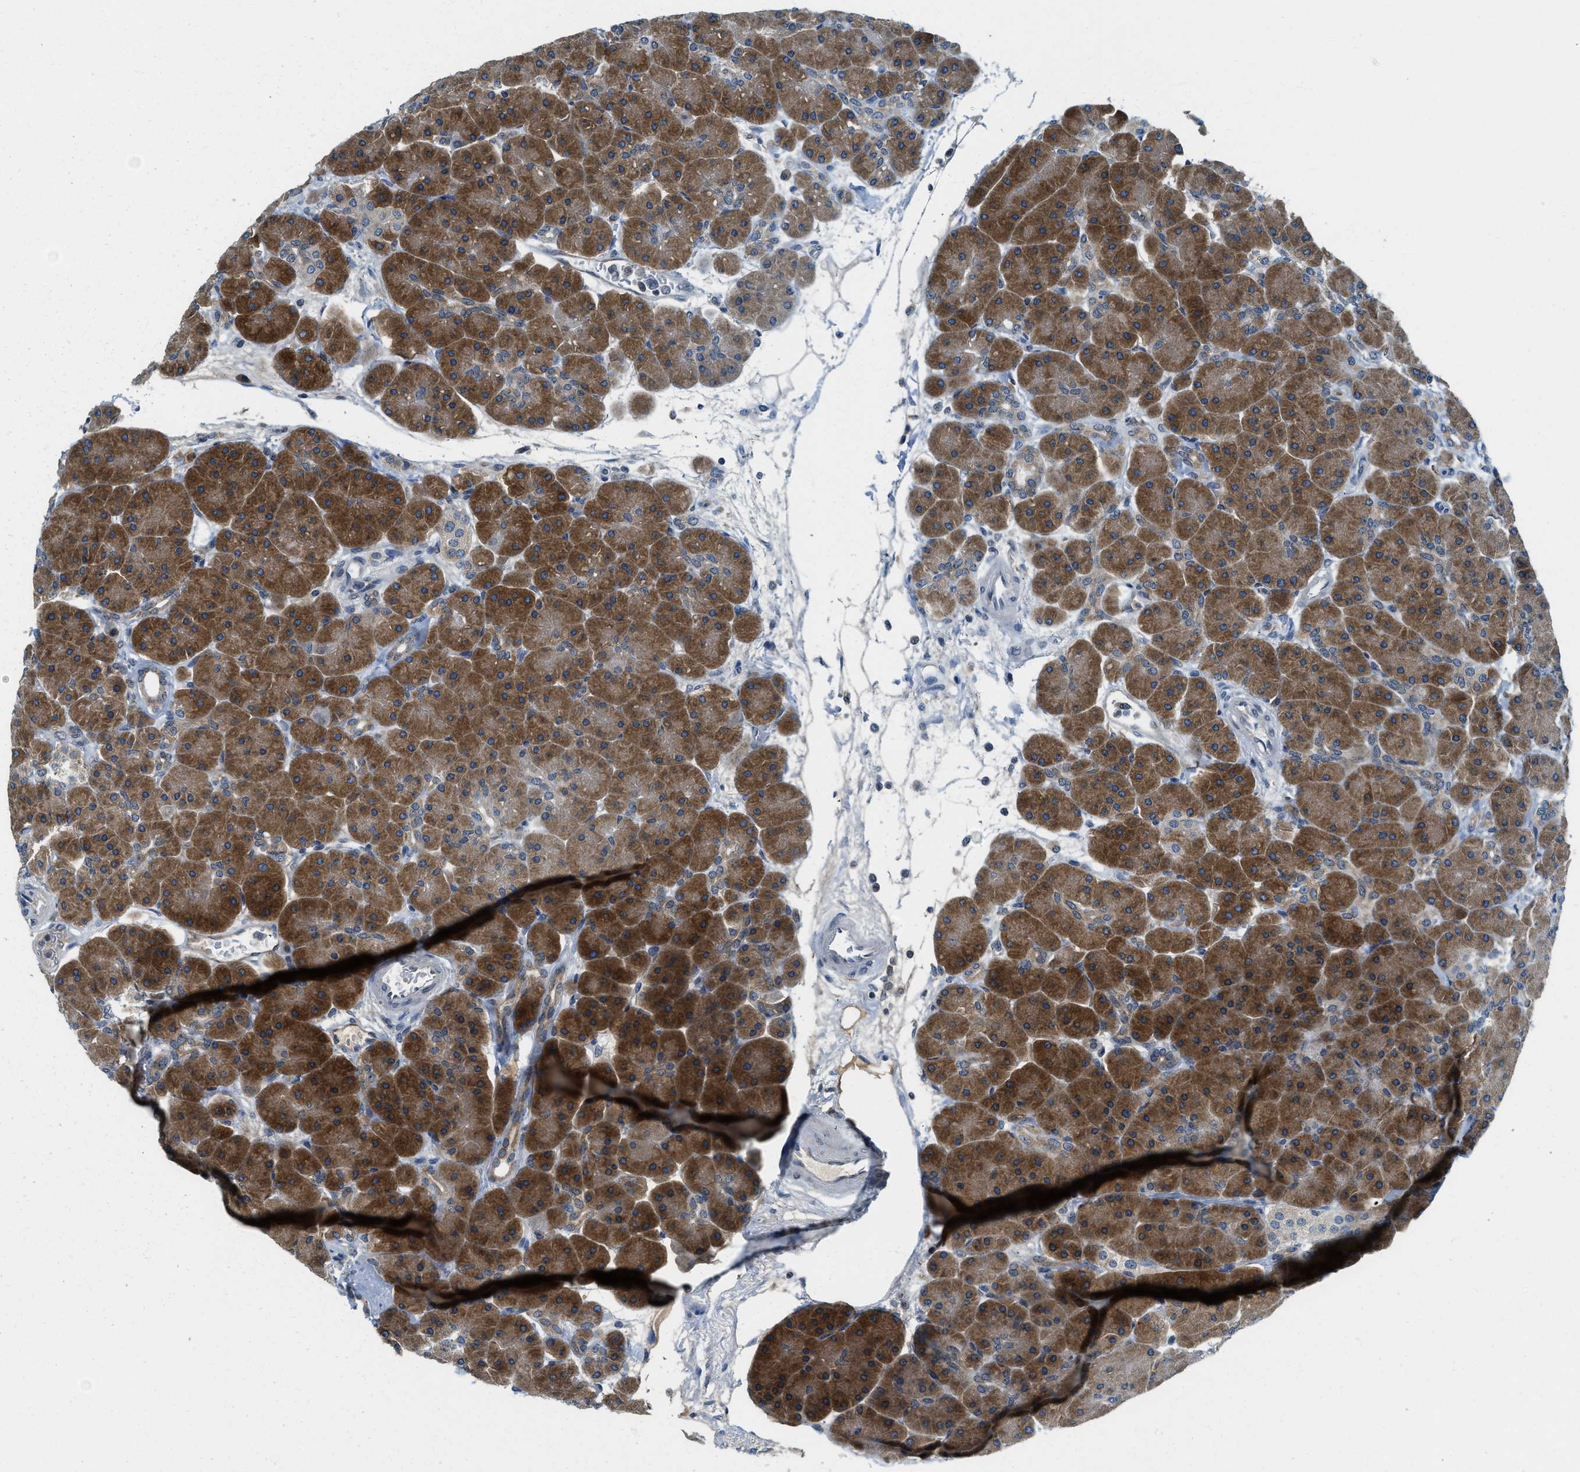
{"staining": {"intensity": "strong", "quantity": ">75%", "location": "cytoplasmic/membranous"}, "tissue": "pancreas", "cell_type": "Exocrine glandular cells", "image_type": "normal", "snomed": [{"axis": "morphology", "description": "Normal tissue, NOS"}, {"axis": "topography", "description": "Pancreas"}], "caption": "A brown stain labels strong cytoplasmic/membranous staining of a protein in exocrine glandular cells of normal human pancreas. (Brightfield microscopy of DAB IHC at high magnification).", "gene": "BCAP31", "patient": {"sex": "male", "age": 66}}